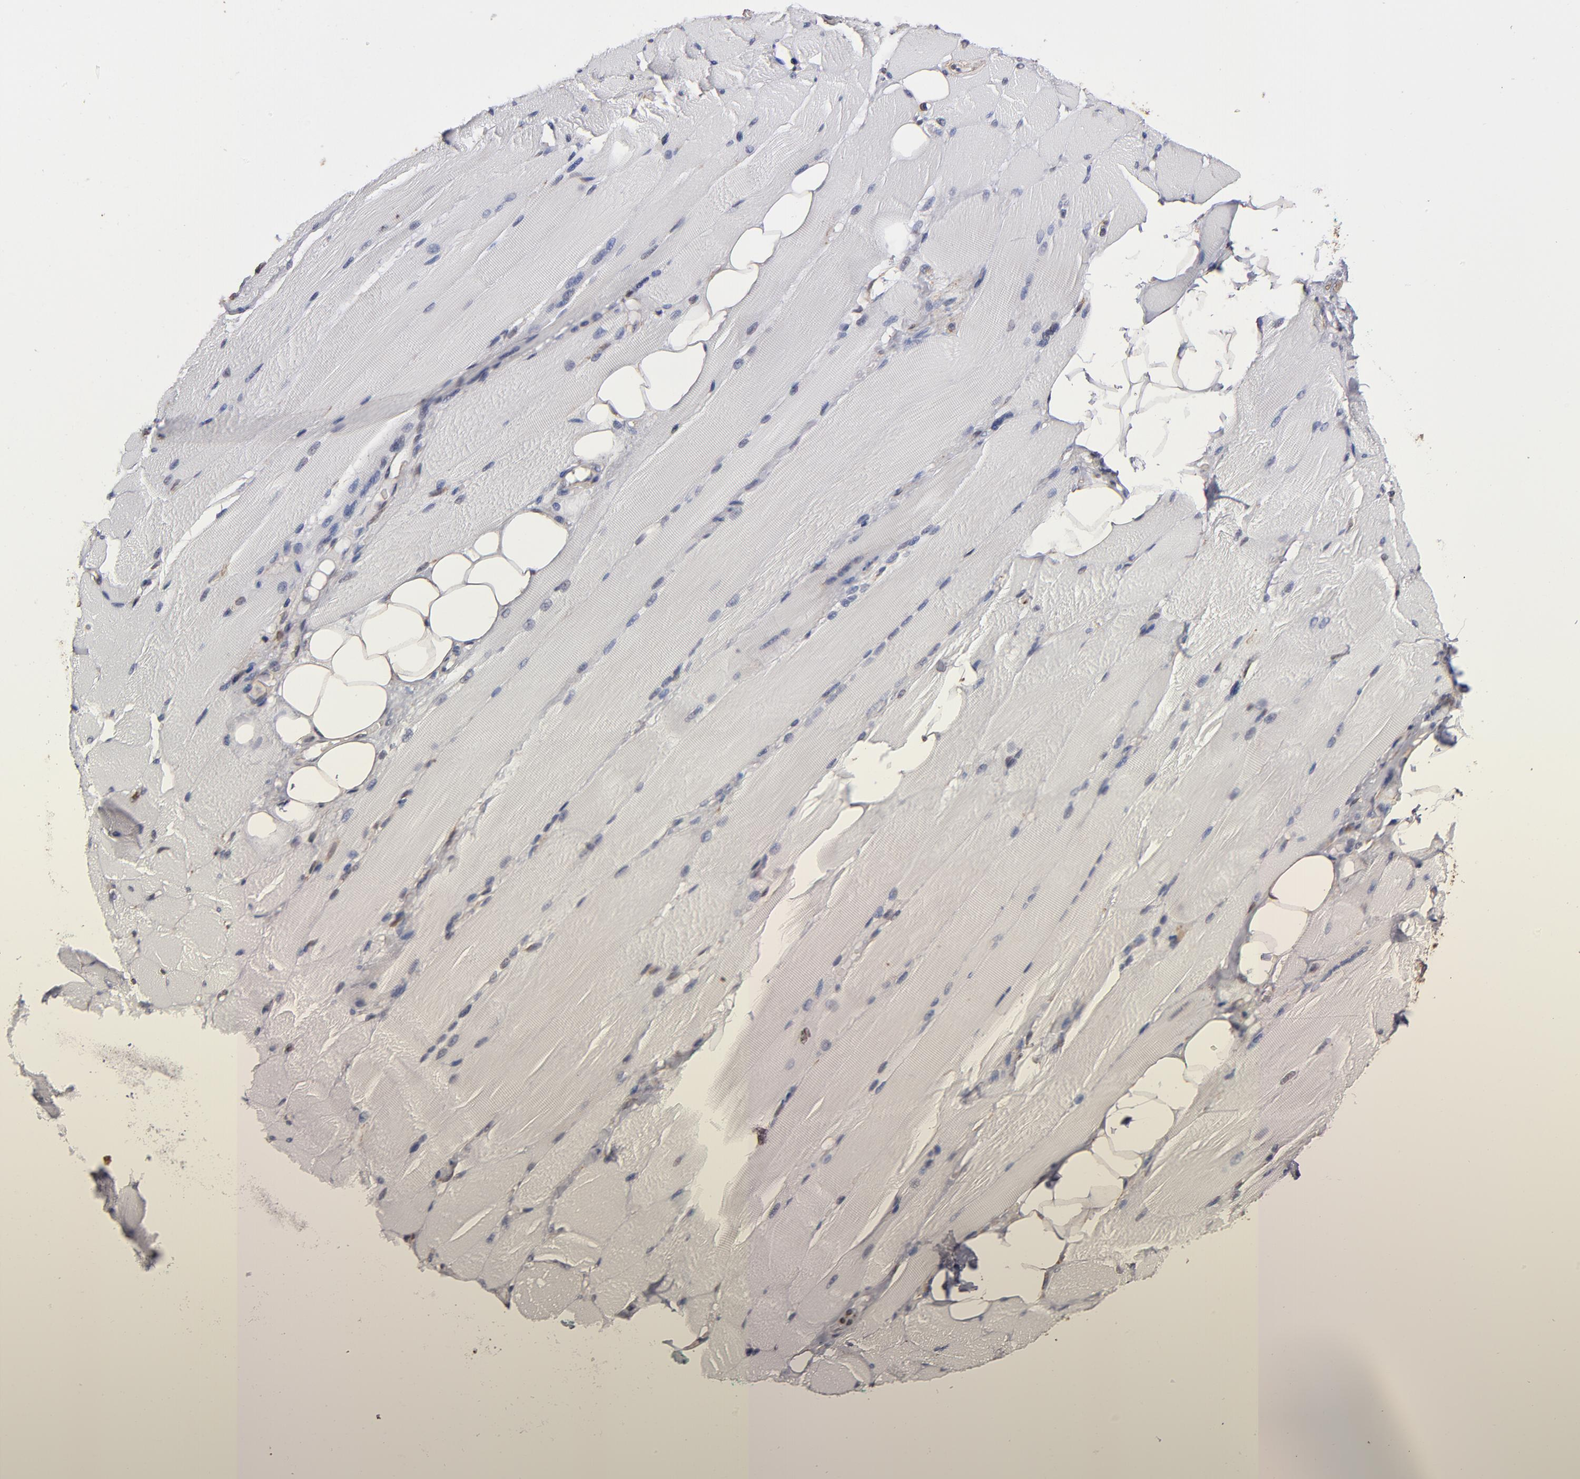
{"staining": {"intensity": "weak", "quantity": ">75%", "location": "cytoplasmic/membranous"}, "tissue": "skeletal muscle", "cell_type": "Myocytes", "image_type": "normal", "snomed": [{"axis": "morphology", "description": "Normal tissue, NOS"}, {"axis": "topography", "description": "Skeletal muscle"}, {"axis": "topography", "description": "Peripheral nerve tissue"}], "caption": "Human skeletal muscle stained with a brown dye exhibits weak cytoplasmic/membranous positive positivity in approximately >75% of myocytes.", "gene": "PGRMC1", "patient": {"sex": "female", "age": 84}}